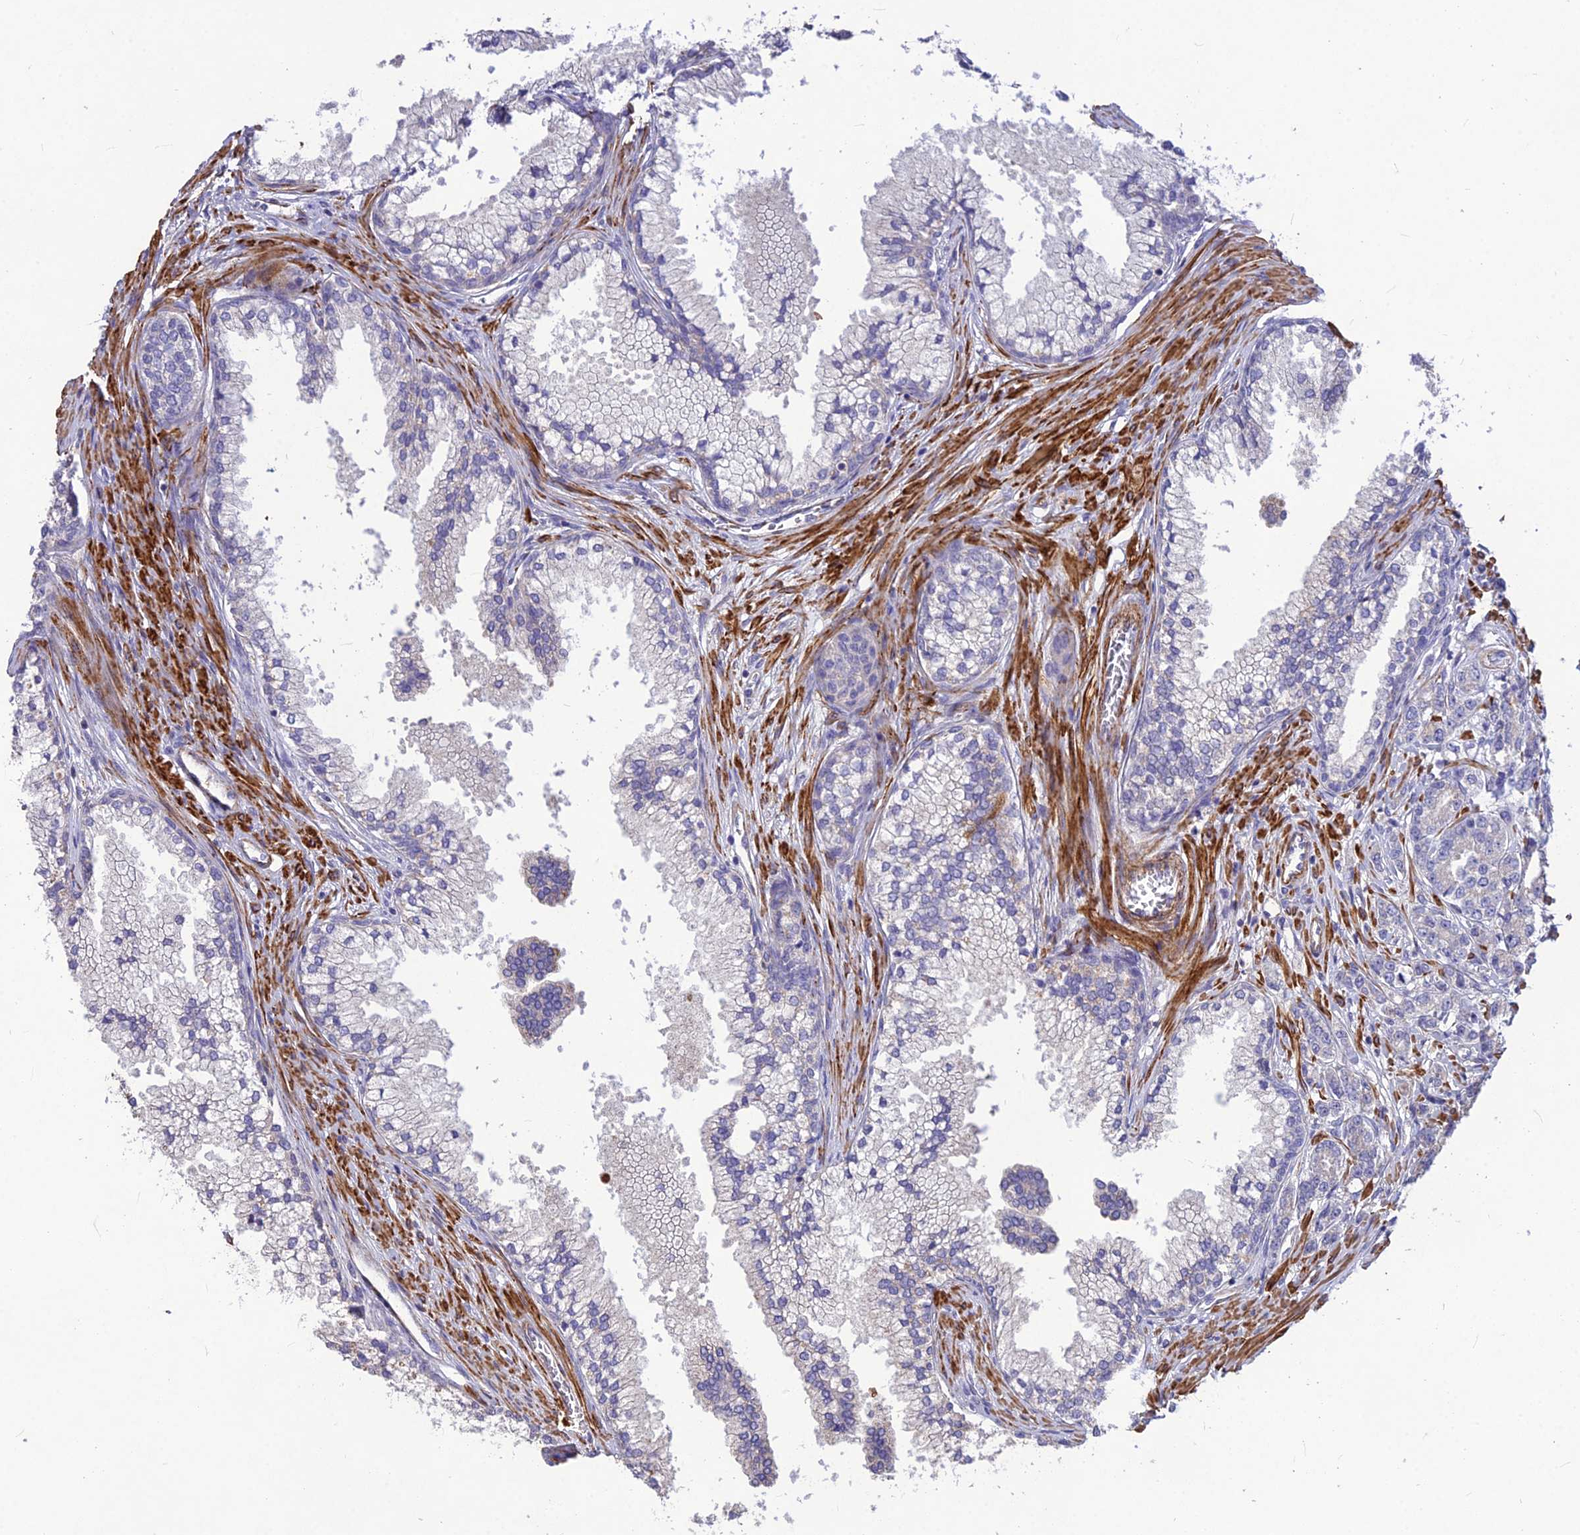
{"staining": {"intensity": "negative", "quantity": "none", "location": "none"}, "tissue": "prostate cancer", "cell_type": "Tumor cells", "image_type": "cancer", "snomed": [{"axis": "morphology", "description": "Adenocarcinoma, High grade"}, {"axis": "topography", "description": "Prostate"}], "caption": "Protein analysis of high-grade adenocarcinoma (prostate) displays no significant positivity in tumor cells.", "gene": "CLUH", "patient": {"sex": "male", "age": 69}}